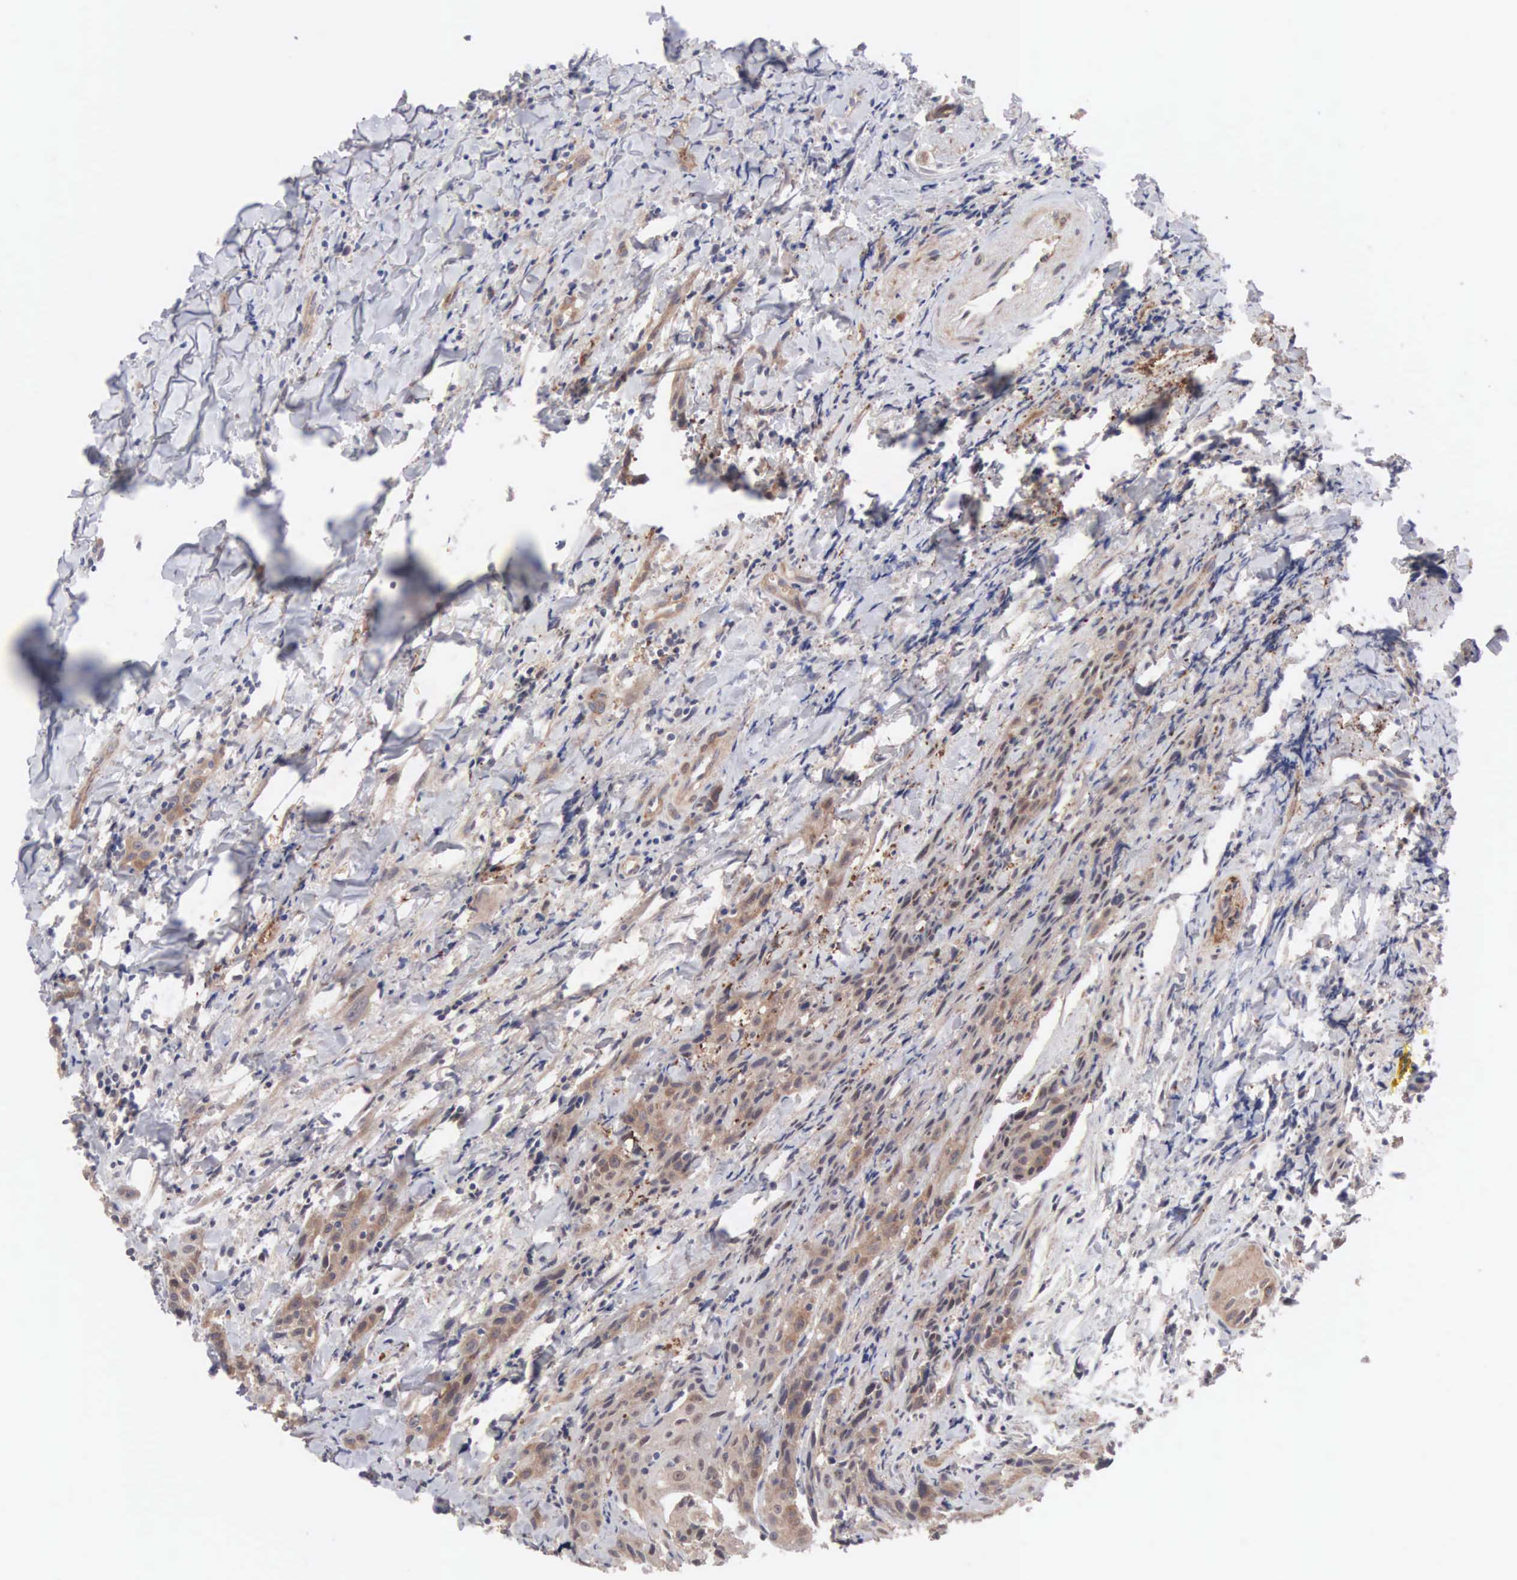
{"staining": {"intensity": "moderate", "quantity": ">75%", "location": "cytoplasmic/membranous"}, "tissue": "head and neck cancer", "cell_type": "Tumor cells", "image_type": "cancer", "snomed": [{"axis": "morphology", "description": "Squamous cell carcinoma, NOS"}, {"axis": "topography", "description": "Oral tissue"}, {"axis": "topography", "description": "Head-Neck"}], "caption": "Head and neck squamous cell carcinoma stained with immunohistochemistry reveals moderate cytoplasmic/membranous staining in about >75% of tumor cells.", "gene": "INF2", "patient": {"sex": "female", "age": 82}}